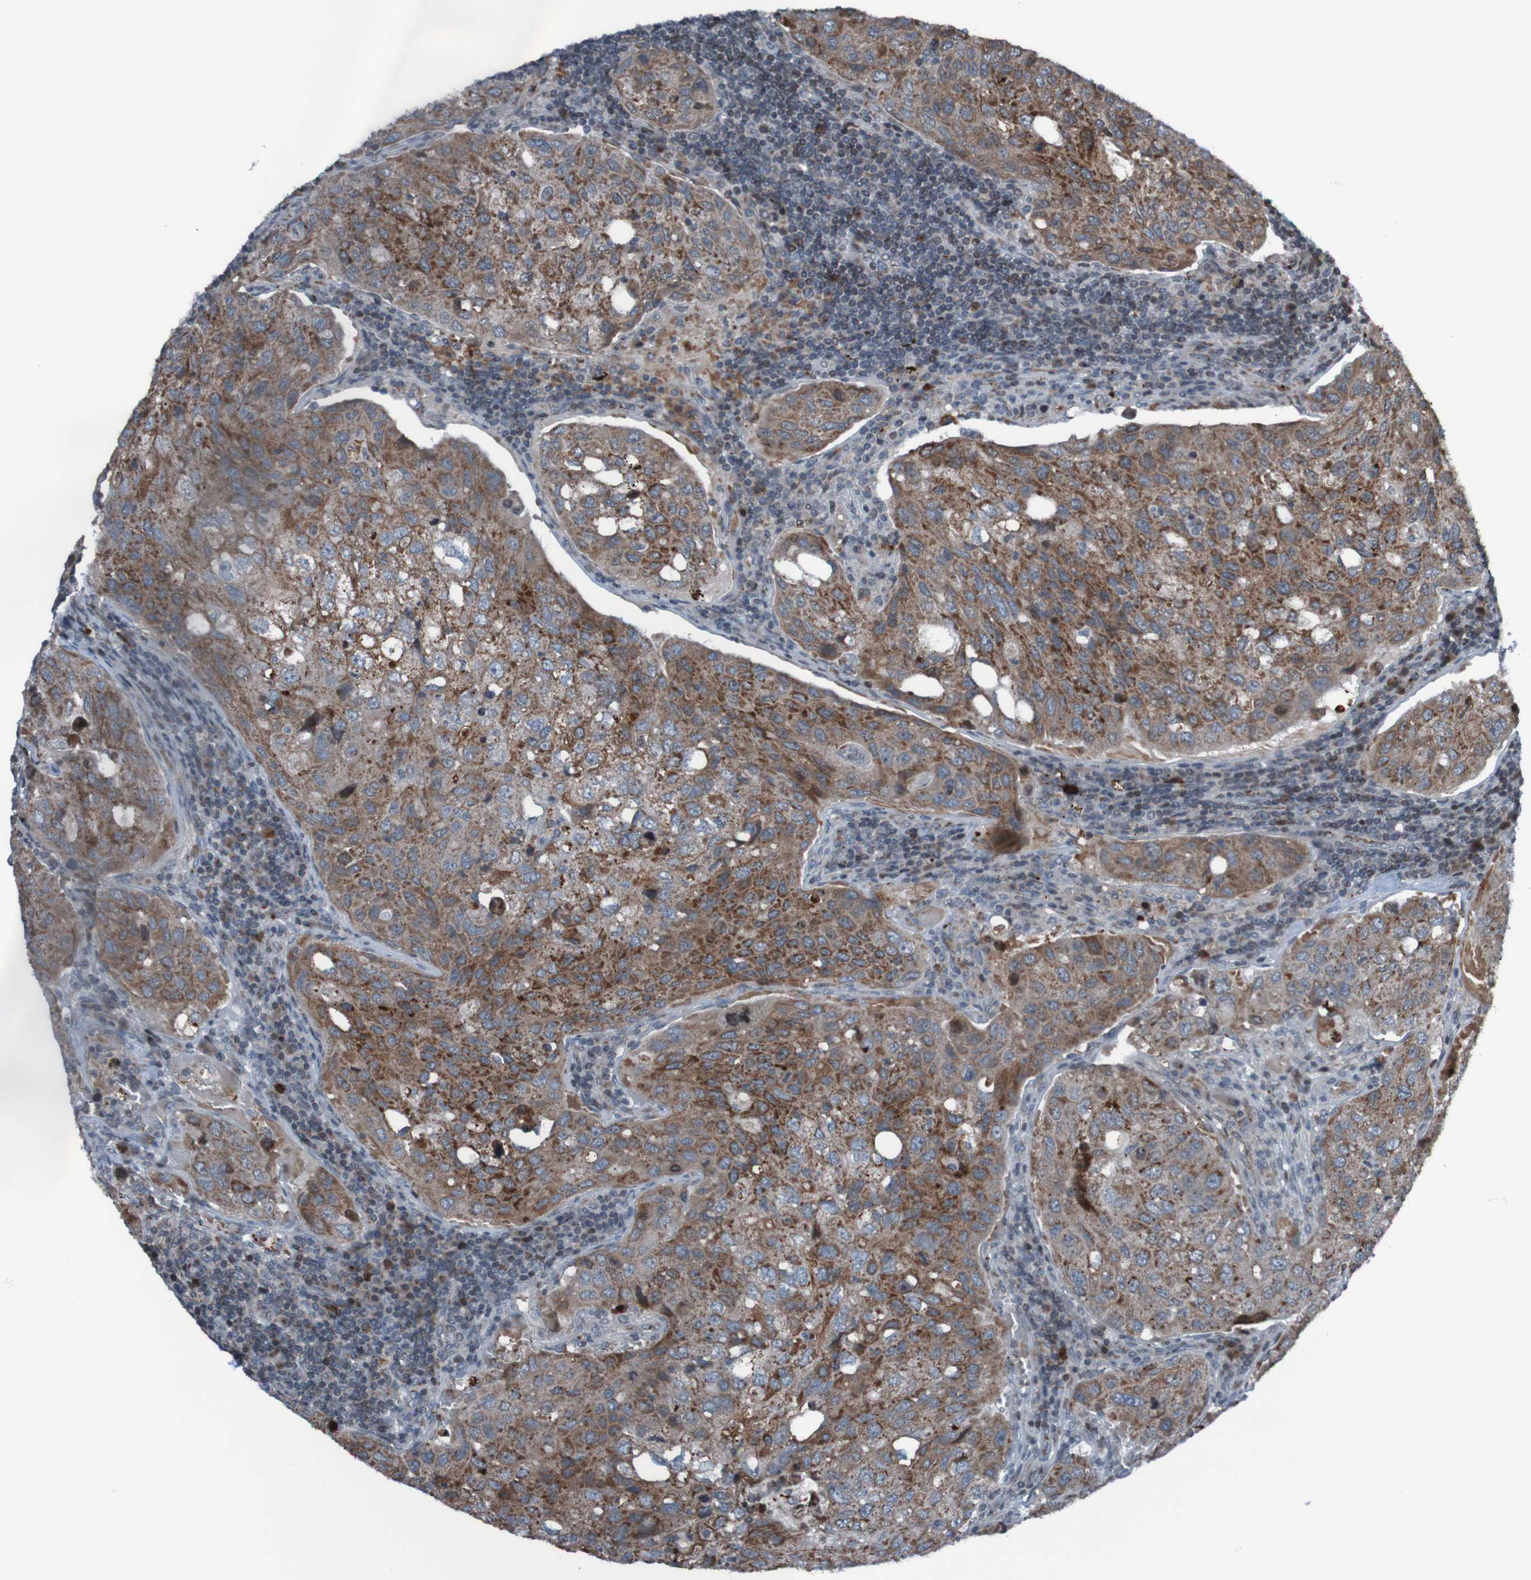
{"staining": {"intensity": "strong", "quantity": ">75%", "location": "cytoplasmic/membranous"}, "tissue": "urothelial cancer", "cell_type": "Tumor cells", "image_type": "cancer", "snomed": [{"axis": "morphology", "description": "Urothelial carcinoma, High grade"}, {"axis": "topography", "description": "Lymph node"}, {"axis": "topography", "description": "Urinary bladder"}], "caption": "Immunohistochemical staining of human urothelial cancer reveals strong cytoplasmic/membranous protein staining in approximately >75% of tumor cells.", "gene": "UNG", "patient": {"sex": "male", "age": 51}}